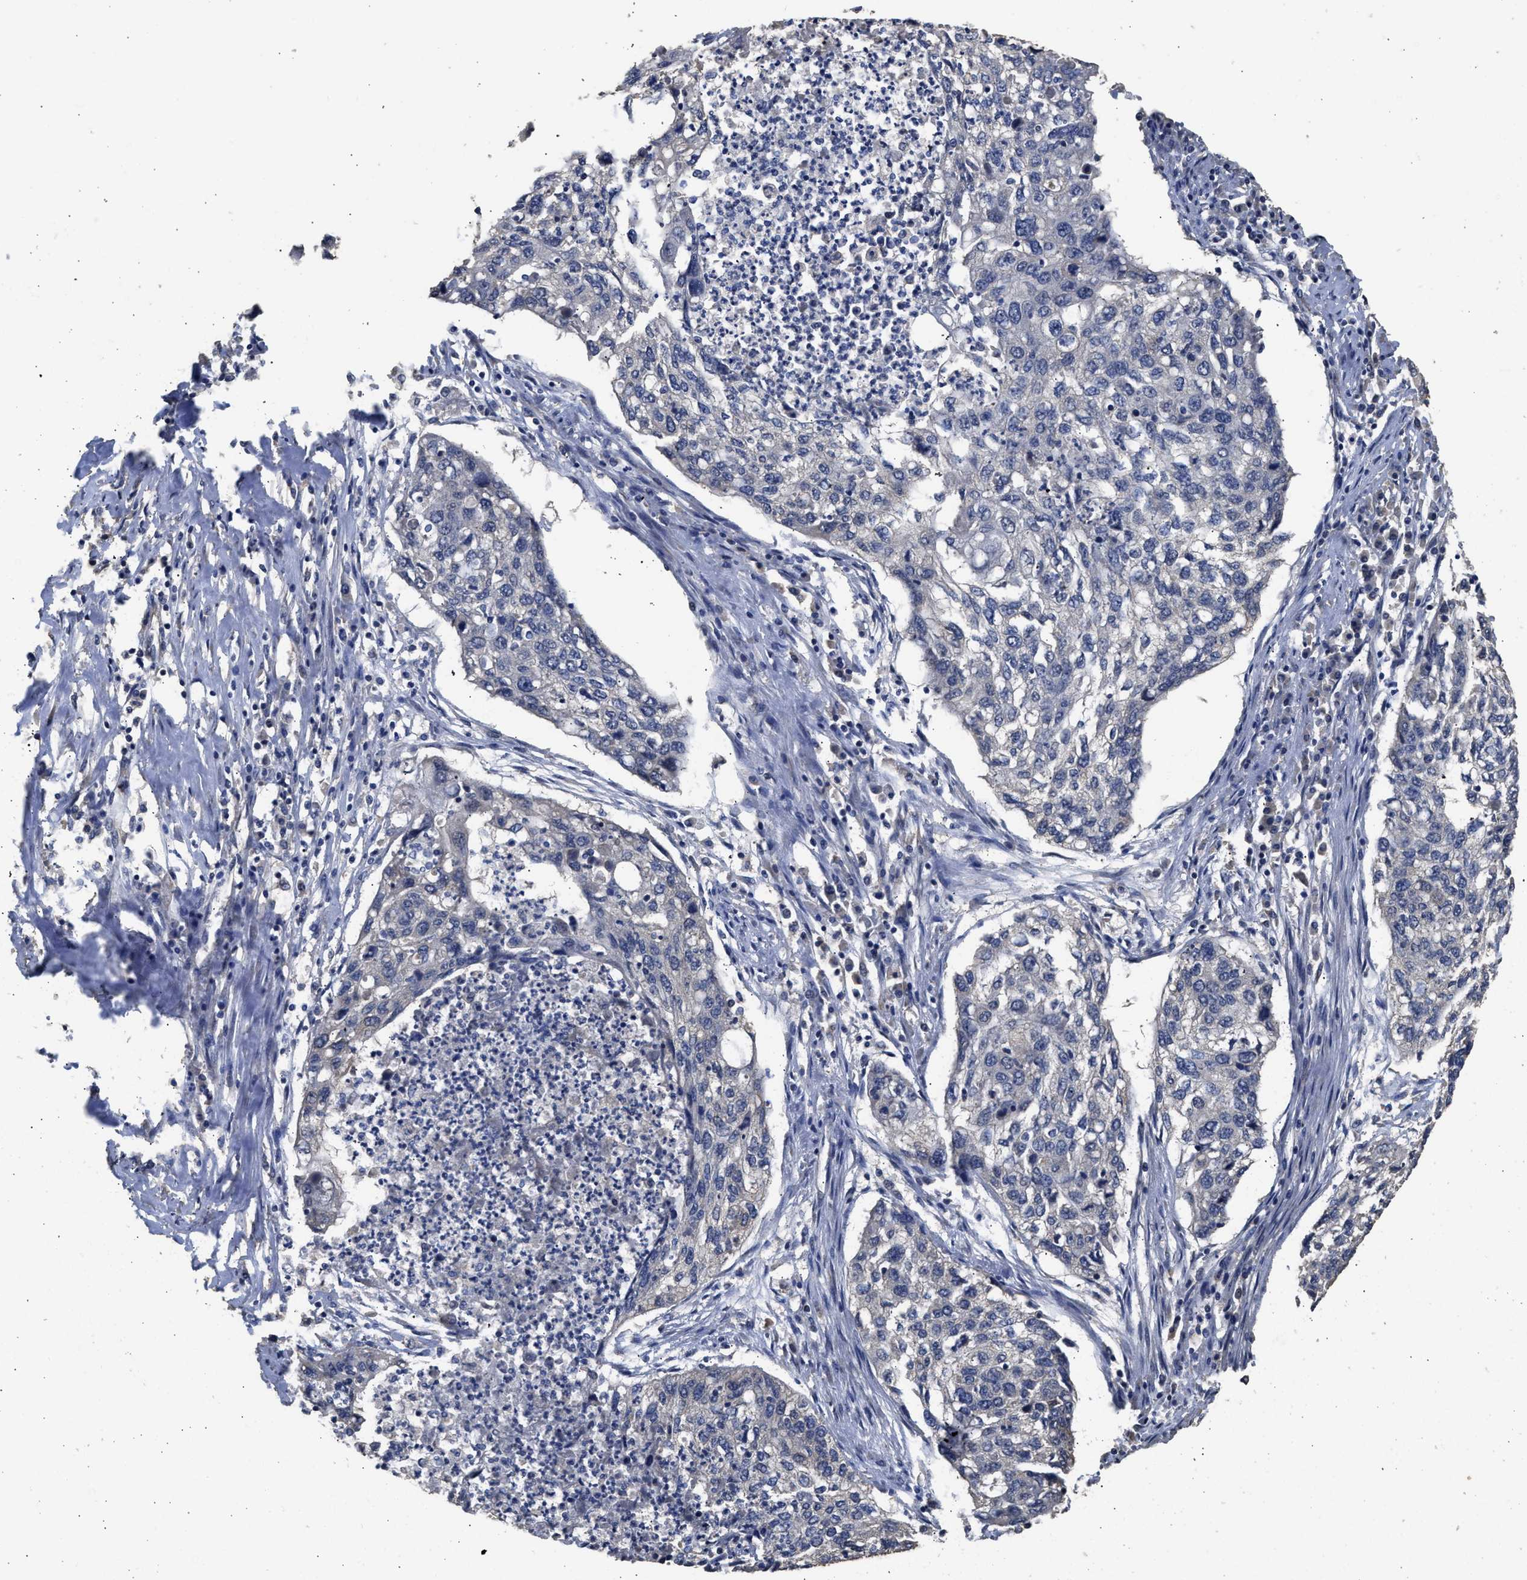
{"staining": {"intensity": "negative", "quantity": "none", "location": "none"}, "tissue": "lung cancer", "cell_type": "Tumor cells", "image_type": "cancer", "snomed": [{"axis": "morphology", "description": "Squamous cell carcinoma, NOS"}, {"axis": "topography", "description": "Lung"}], "caption": "High power microscopy micrograph of an immunohistochemistry micrograph of lung squamous cell carcinoma, revealing no significant staining in tumor cells. Brightfield microscopy of immunohistochemistry stained with DAB (brown) and hematoxylin (blue), captured at high magnification.", "gene": "SPINT2", "patient": {"sex": "female", "age": 63}}